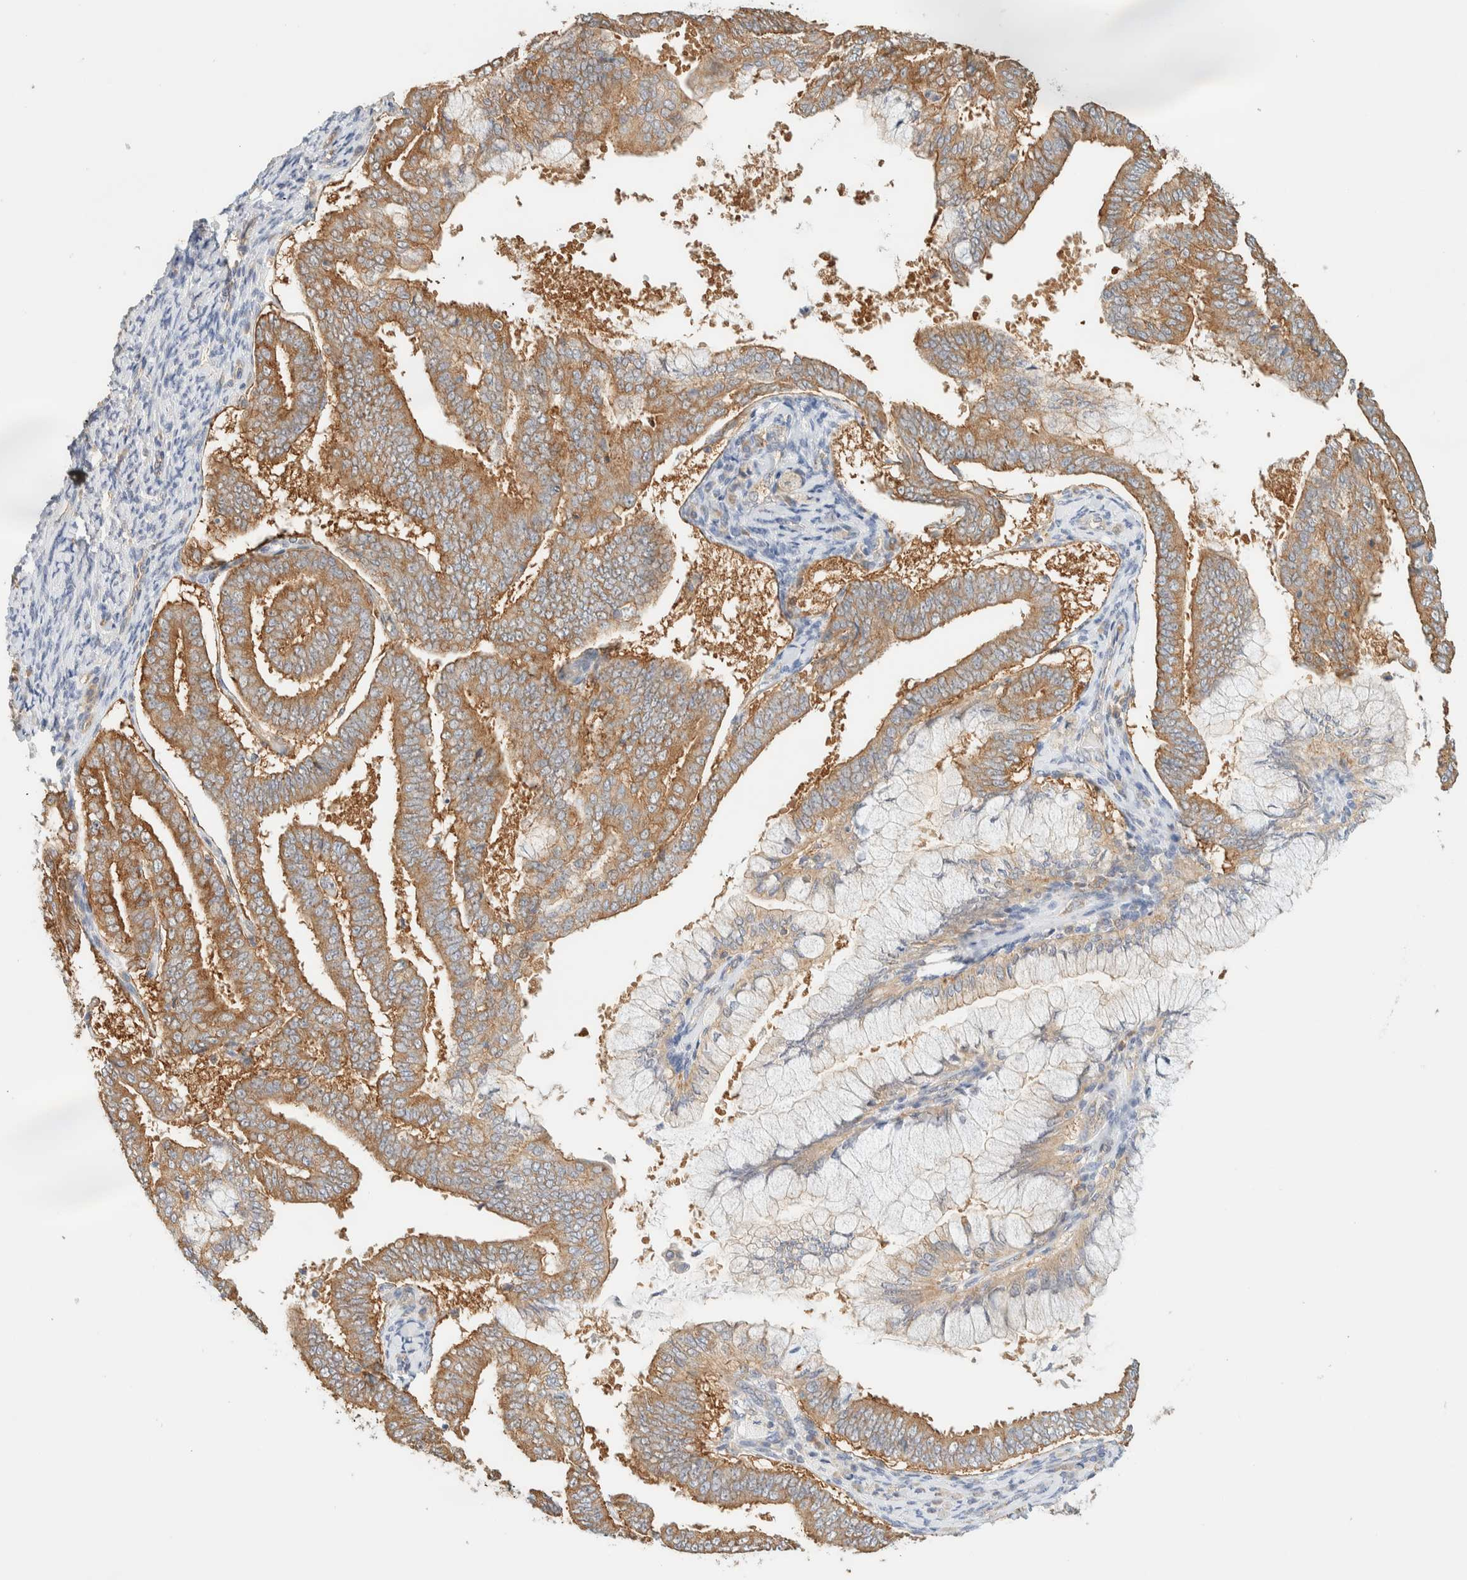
{"staining": {"intensity": "moderate", "quantity": ">75%", "location": "cytoplasmic/membranous"}, "tissue": "endometrial cancer", "cell_type": "Tumor cells", "image_type": "cancer", "snomed": [{"axis": "morphology", "description": "Adenocarcinoma, NOS"}, {"axis": "topography", "description": "Endometrium"}], "caption": "The immunohistochemical stain highlights moderate cytoplasmic/membranous staining in tumor cells of endometrial adenocarcinoma tissue.", "gene": "TBC1D8B", "patient": {"sex": "female", "age": 63}}